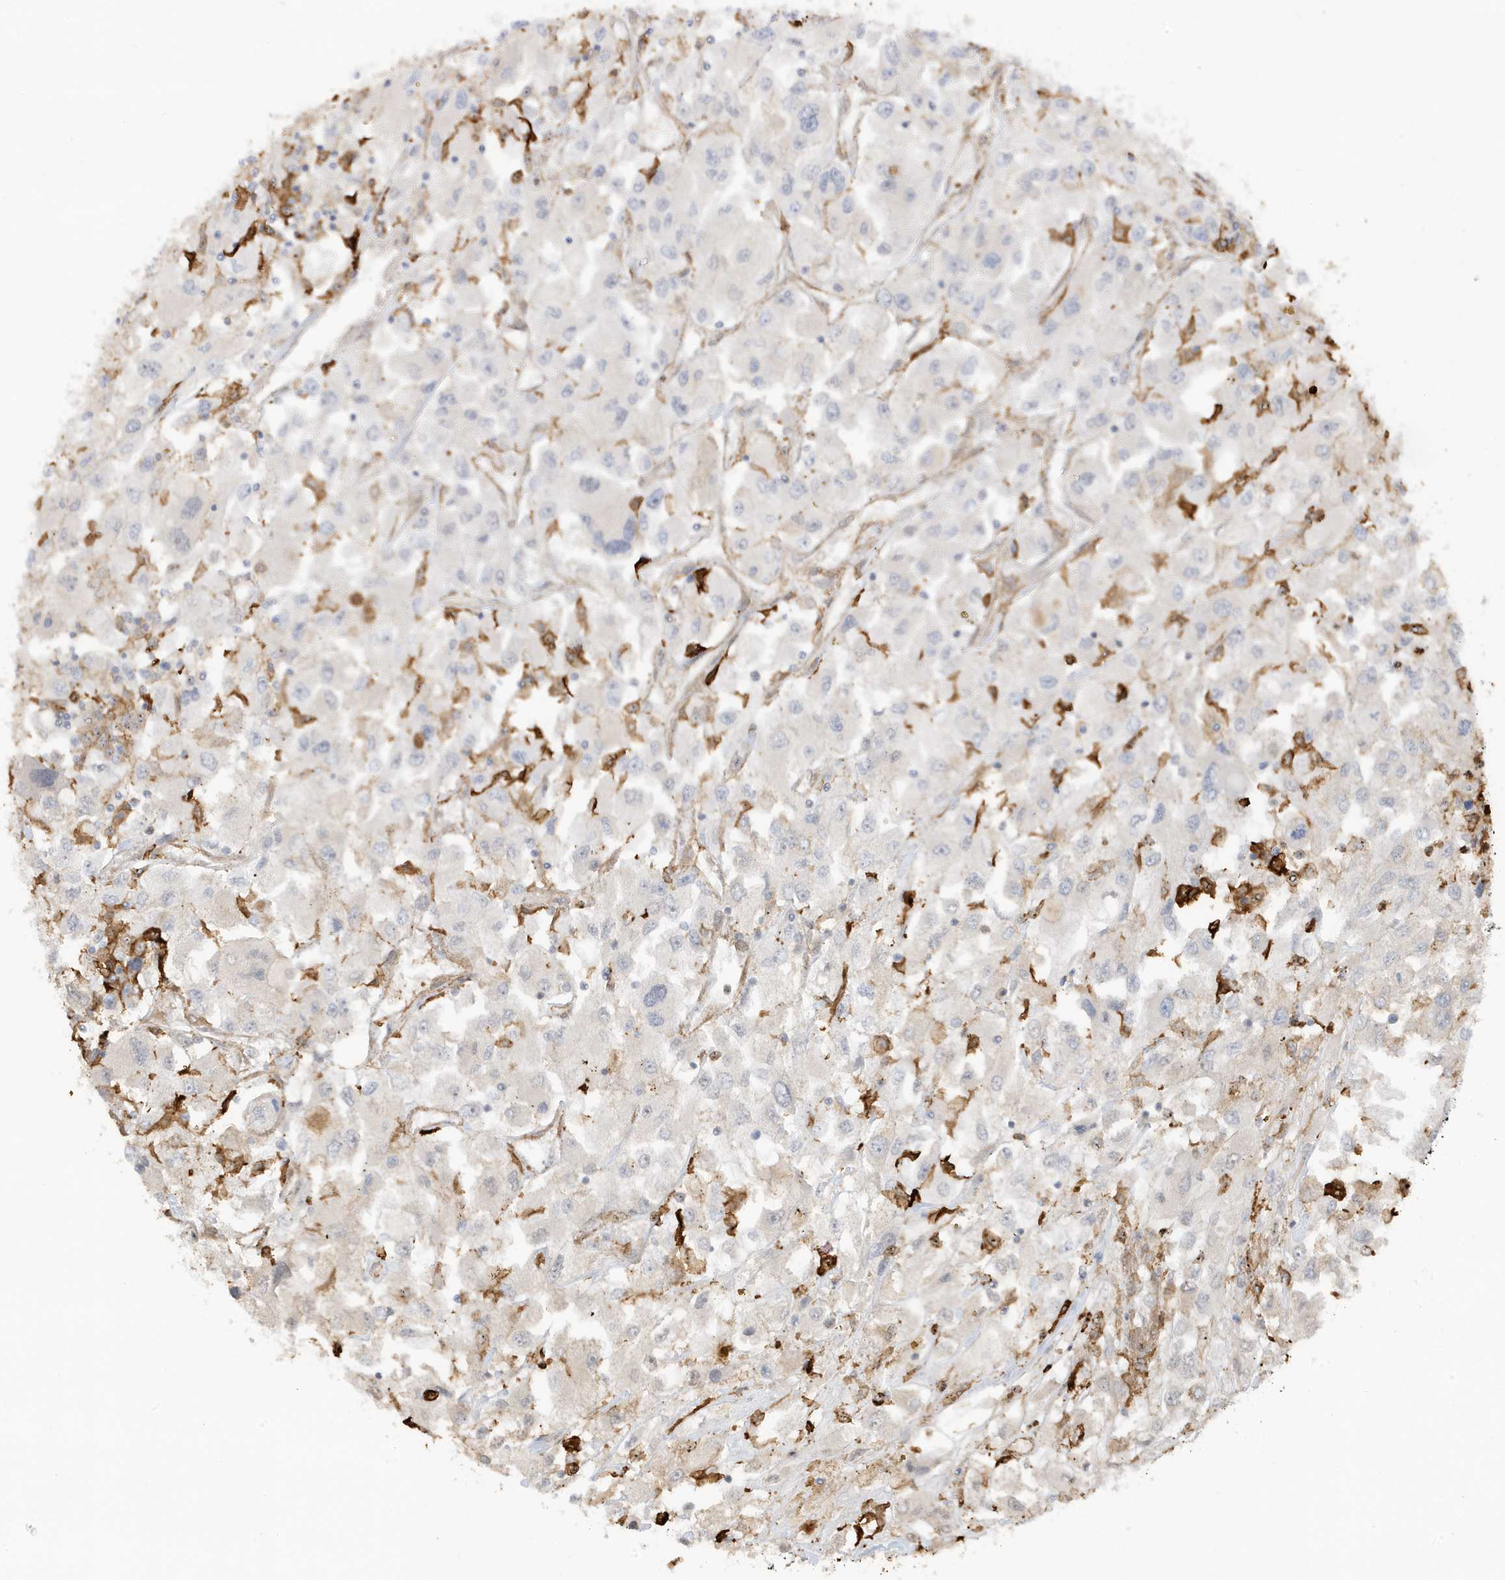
{"staining": {"intensity": "negative", "quantity": "none", "location": "none"}, "tissue": "renal cancer", "cell_type": "Tumor cells", "image_type": "cancer", "snomed": [{"axis": "morphology", "description": "Adenocarcinoma, NOS"}, {"axis": "topography", "description": "Kidney"}], "caption": "DAB (3,3'-diaminobenzidine) immunohistochemical staining of human renal adenocarcinoma displays no significant positivity in tumor cells.", "gene": "PHACTR2", "patient": {"sex": "female", "age": 52}}